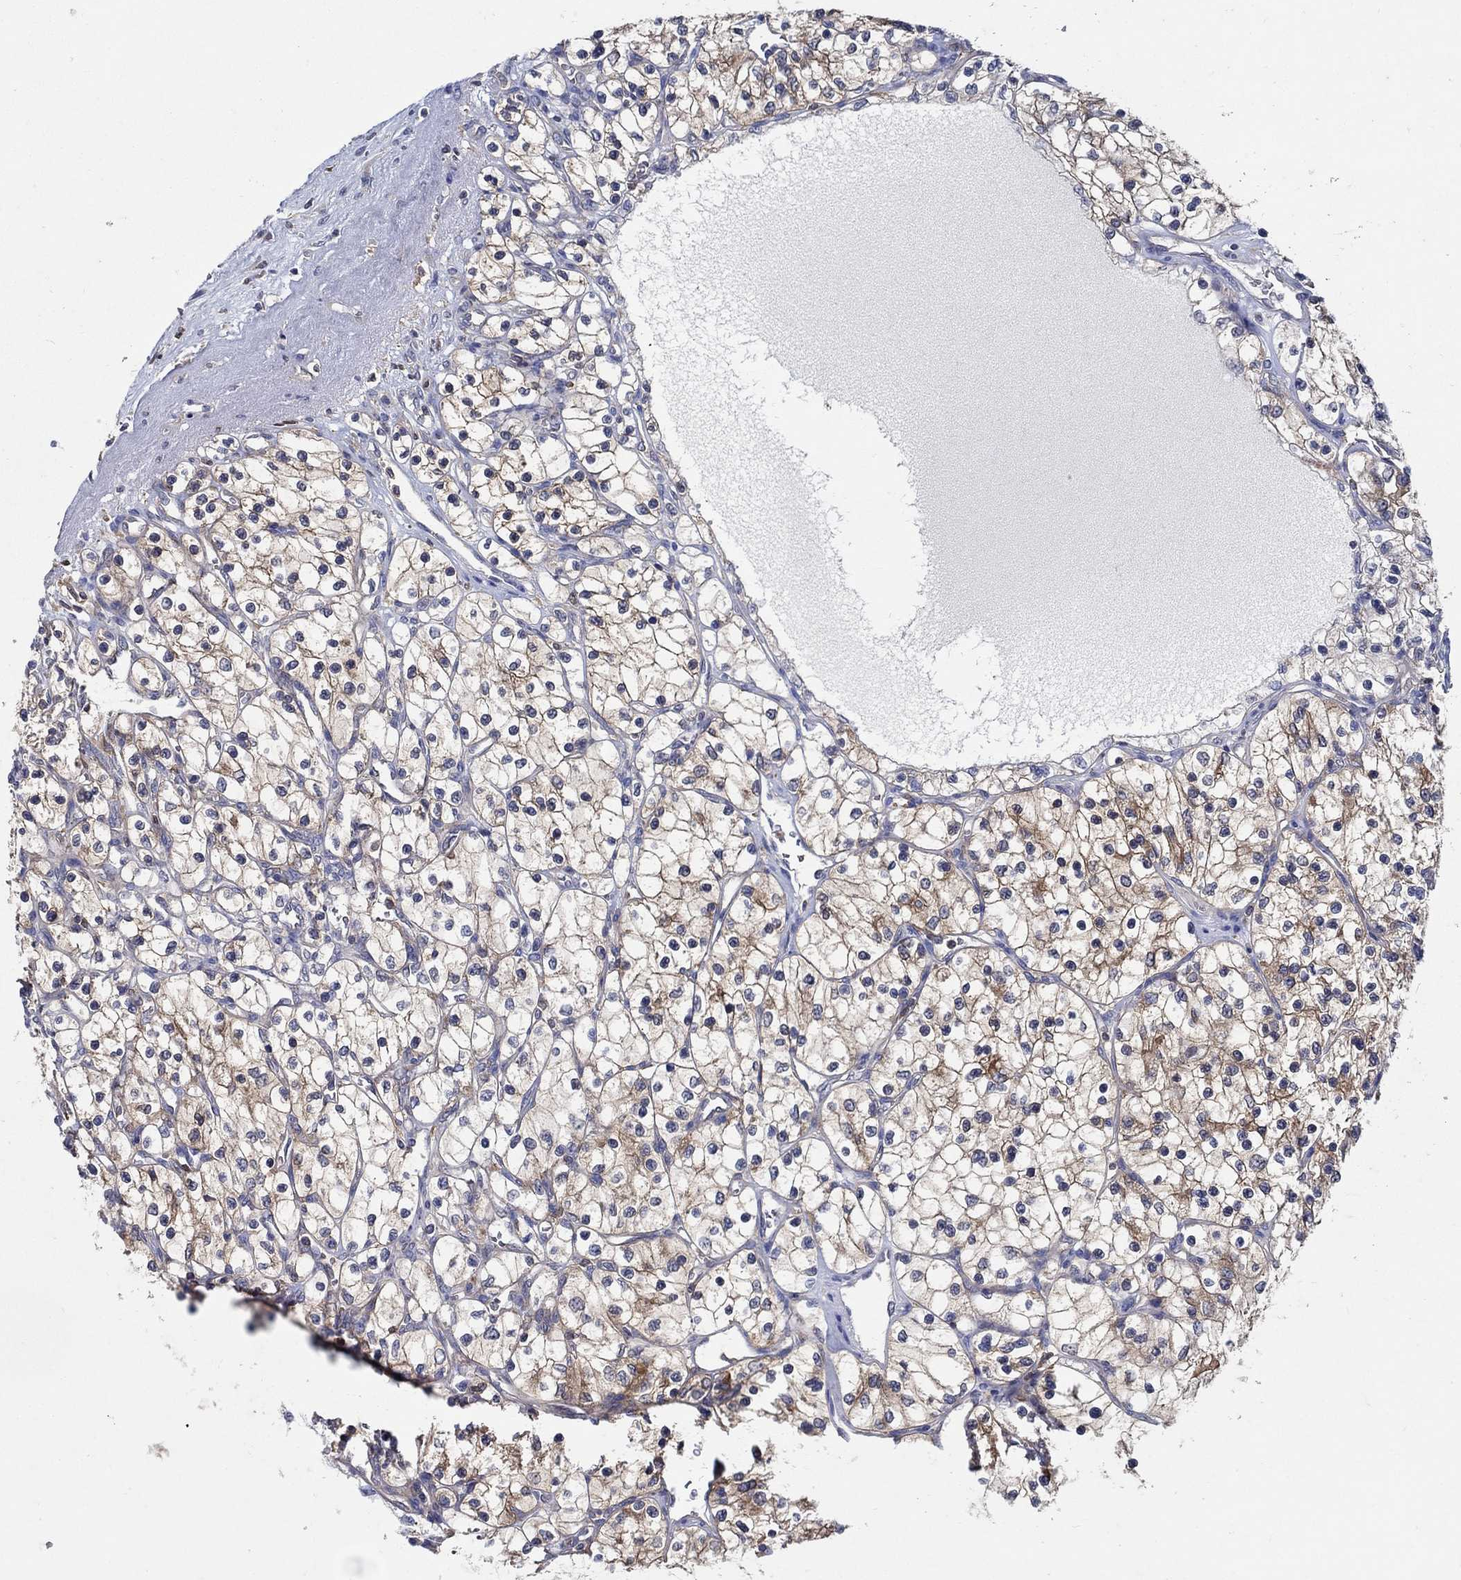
{"staining": {"intensity": "strong", "quantity": "<25%", "location": "cytoplasmic/membranous"}, "tissue": "renal cancer", "cell_type": "Tumor cells", "image_type": "cancer", "snomed": [{"axis": "morphology", "description": "Adenocarcinoma, NOS"}, {"axis": "topography", "description": "Kidney"}], "caption": "Immunohistochemistry photomicrograph of human renal cancer (adenocarcinoma) stained for a protein (brown), which exhibits medium levels of strong cytoplasmic/membranous positivity in about <25% of tumor cells.", "gene": "MTHFR", "patient": {"sex": "female", "age": 69}}